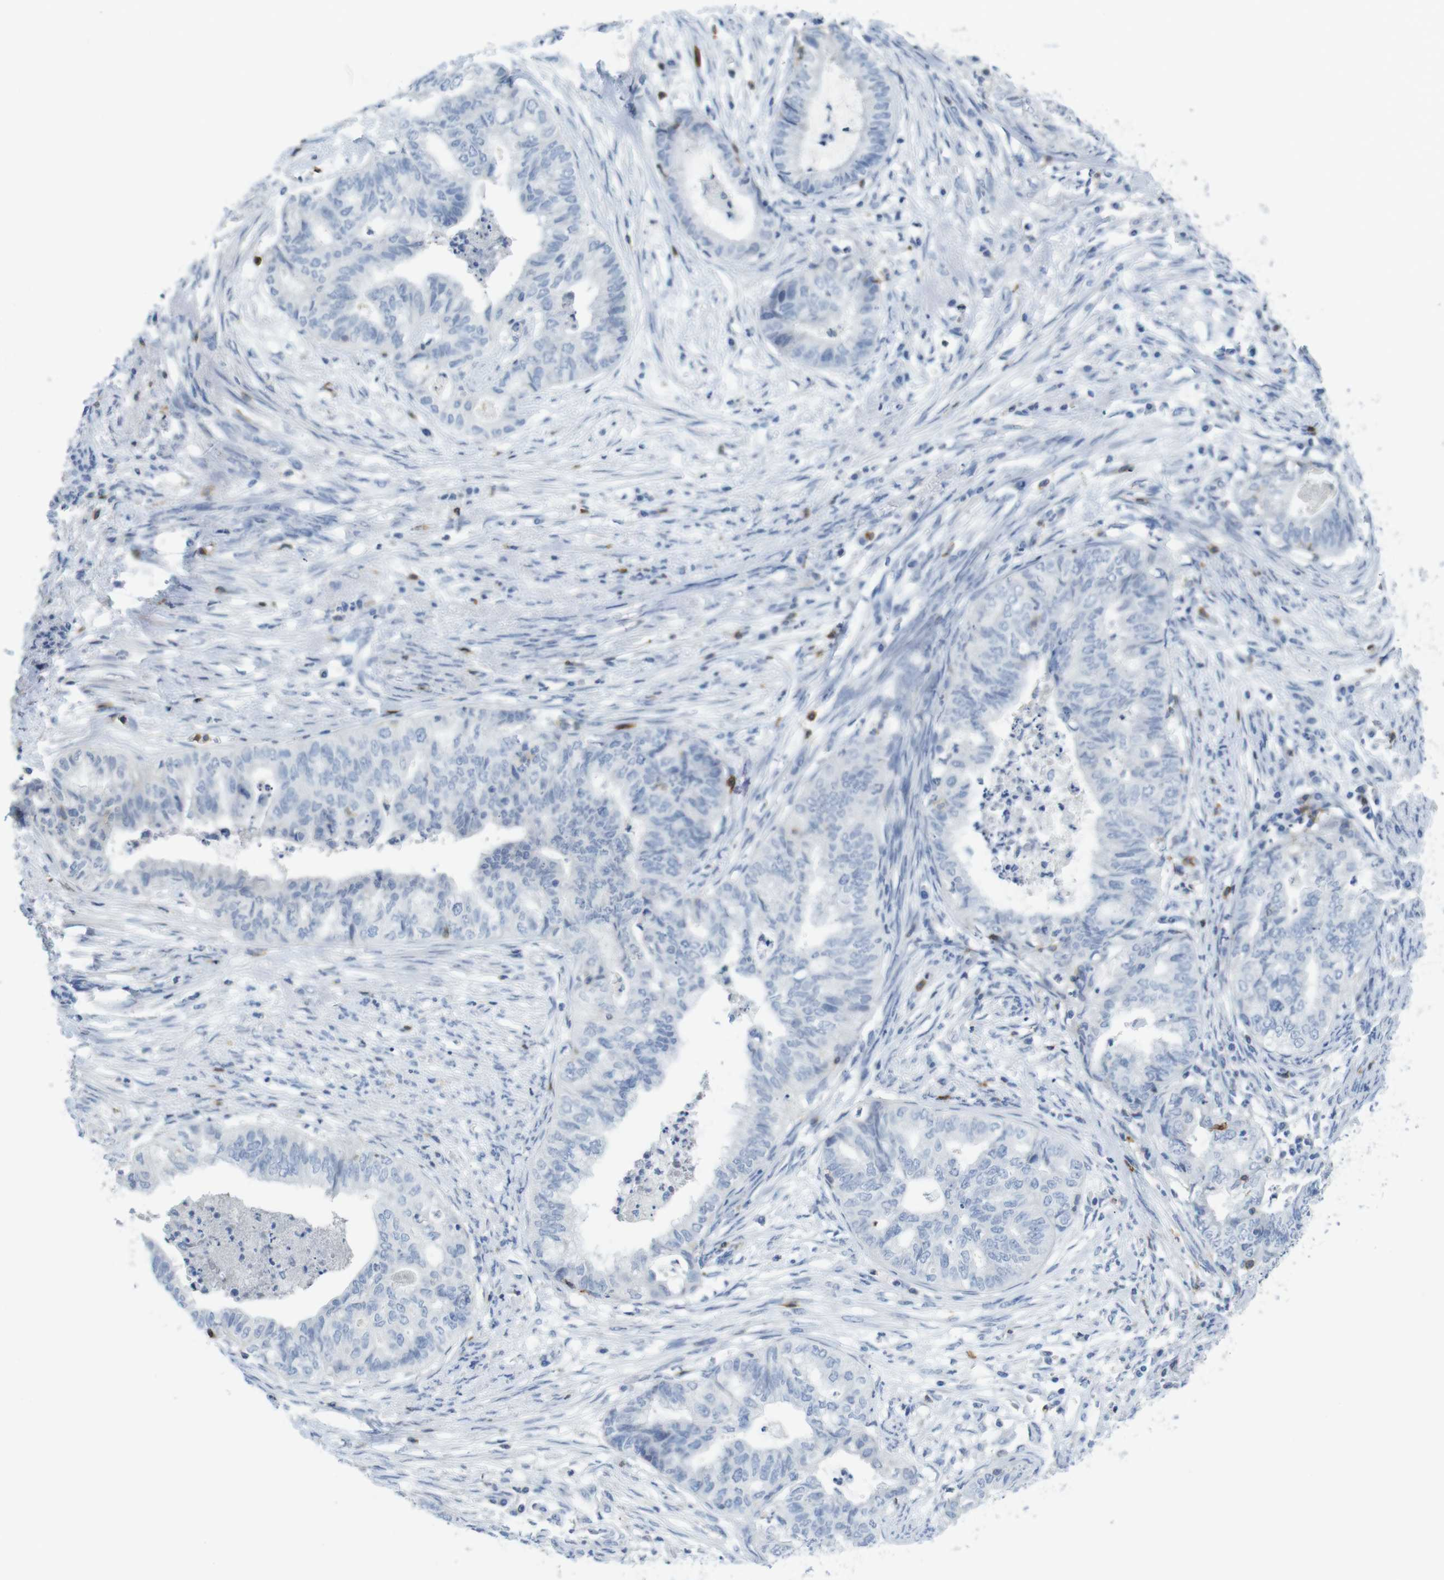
{"staining": {"intensity": "negative", "quantity": "none", "location": "none"}, "tissue": "endometrial cancer", "cell_type": "Tumor cells", "image_type": "cancer", "snomed": [{"axis": "morphology", "description": "Adenocarcinoma, NOS"}, {"axis": "topography", "description": "Endometrium"}], "caption": "The micrograph shows no significant expression in tumor cells of endometrial adenocarcinoma. The staining was performed using DAB (3,3'-diaminobenzidine) to visualize the protein expression in brown, while the nuclei were stained in blue with hematoxylin (Magnification: 20x).", "gene": "CD5", "patient": {"sex": "female", "age": 79}}